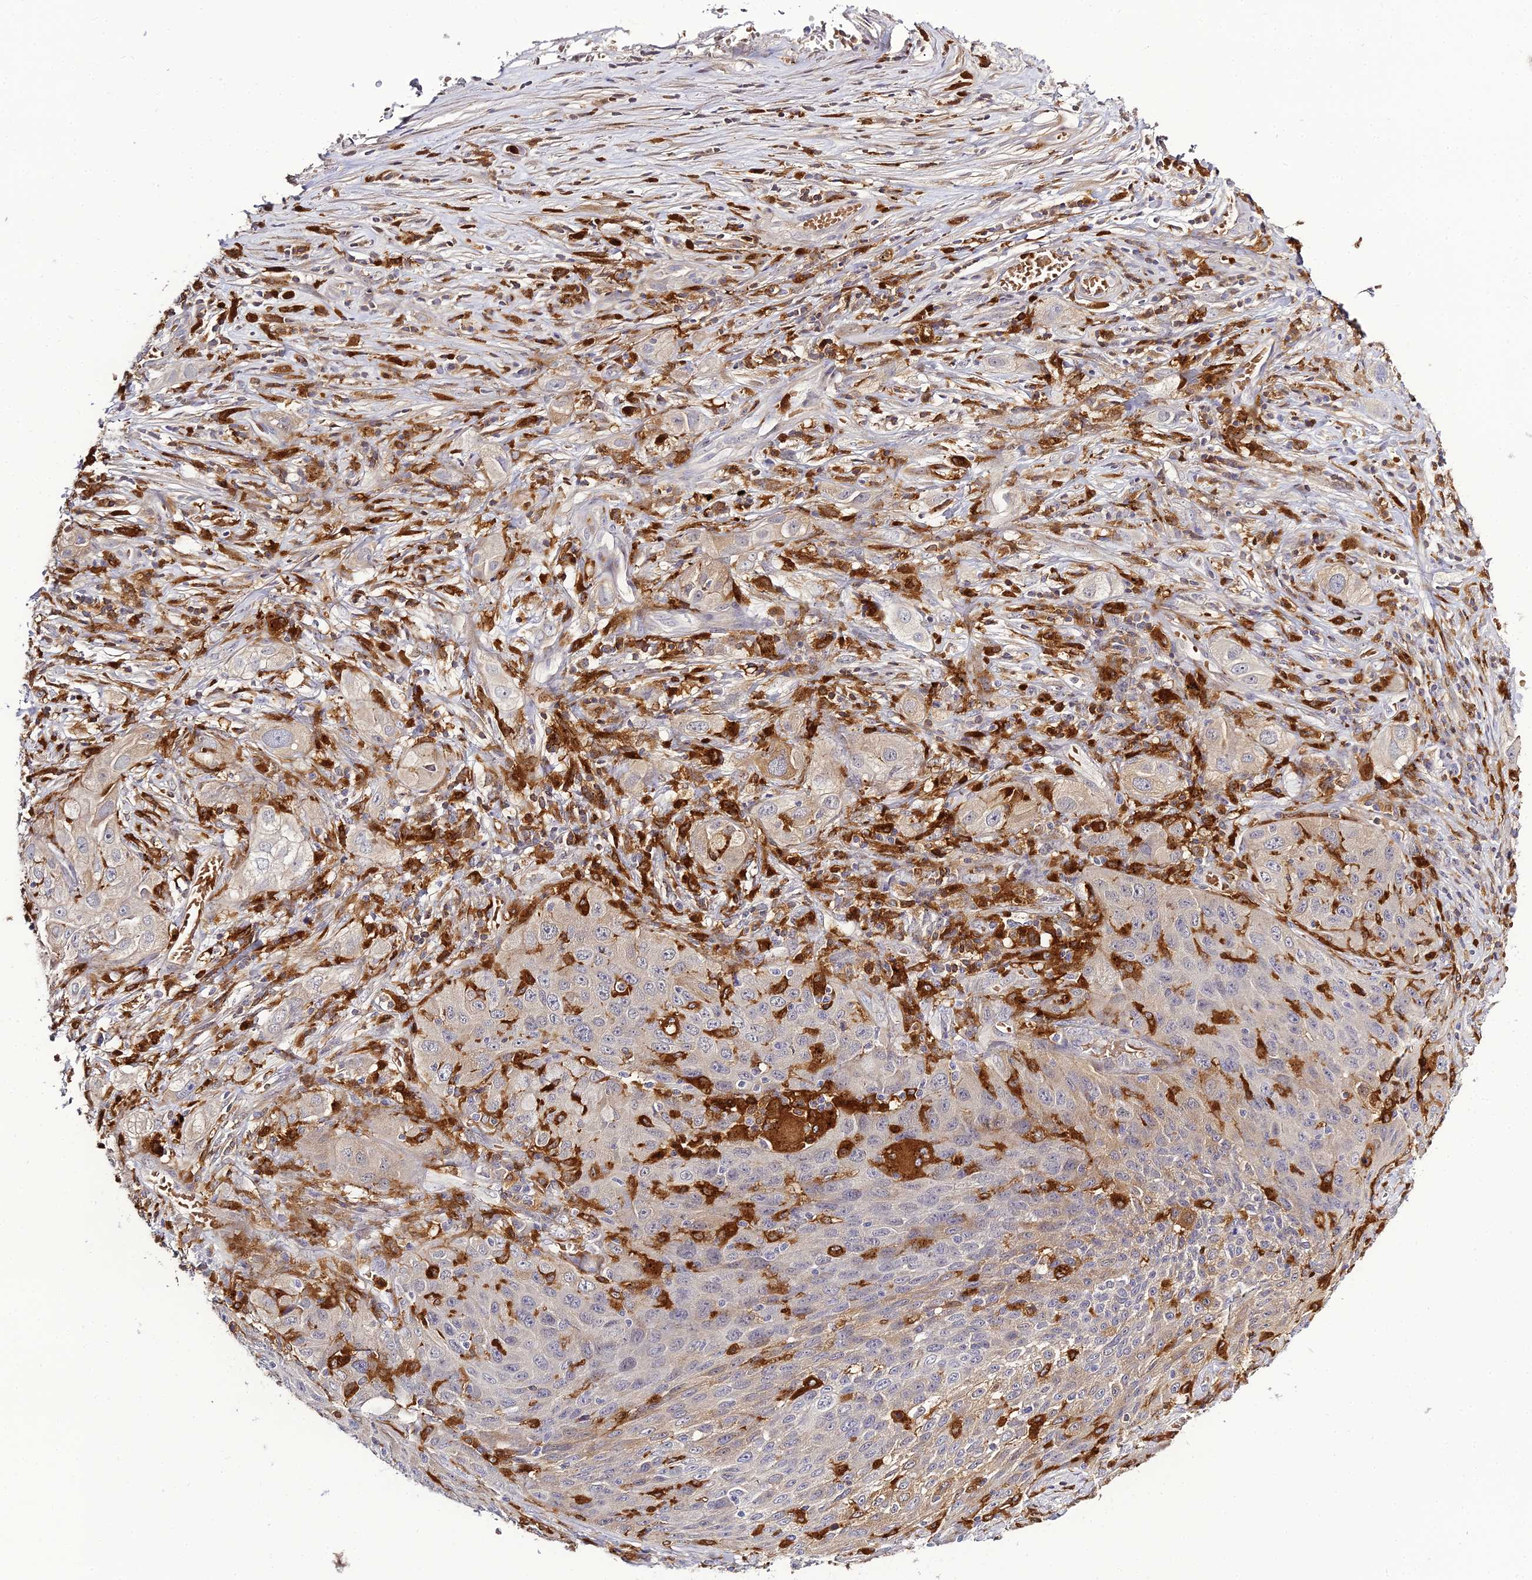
{"staining": {"intensity": "strong", "quantity": "<25%", "location": "cytoplasmic/membranous"}, "tissue": "lung cancer", "cell_type": "Tumor cells", "image_type": "cancer", "snomed": [{"axis": "morphology", "description": "Squamous cell carcinoma, NOS"}, {"axis": "topography", "description": "Lung"}], "caption": "A histopathology image showing strong cytoplasmic/membranous expression in about <25% of tumor cells in lung cancer, as visualized by brown immunohistochemical staining.", "gene": "IL4I1", "patient": {"sex": "female", "age": 69}}